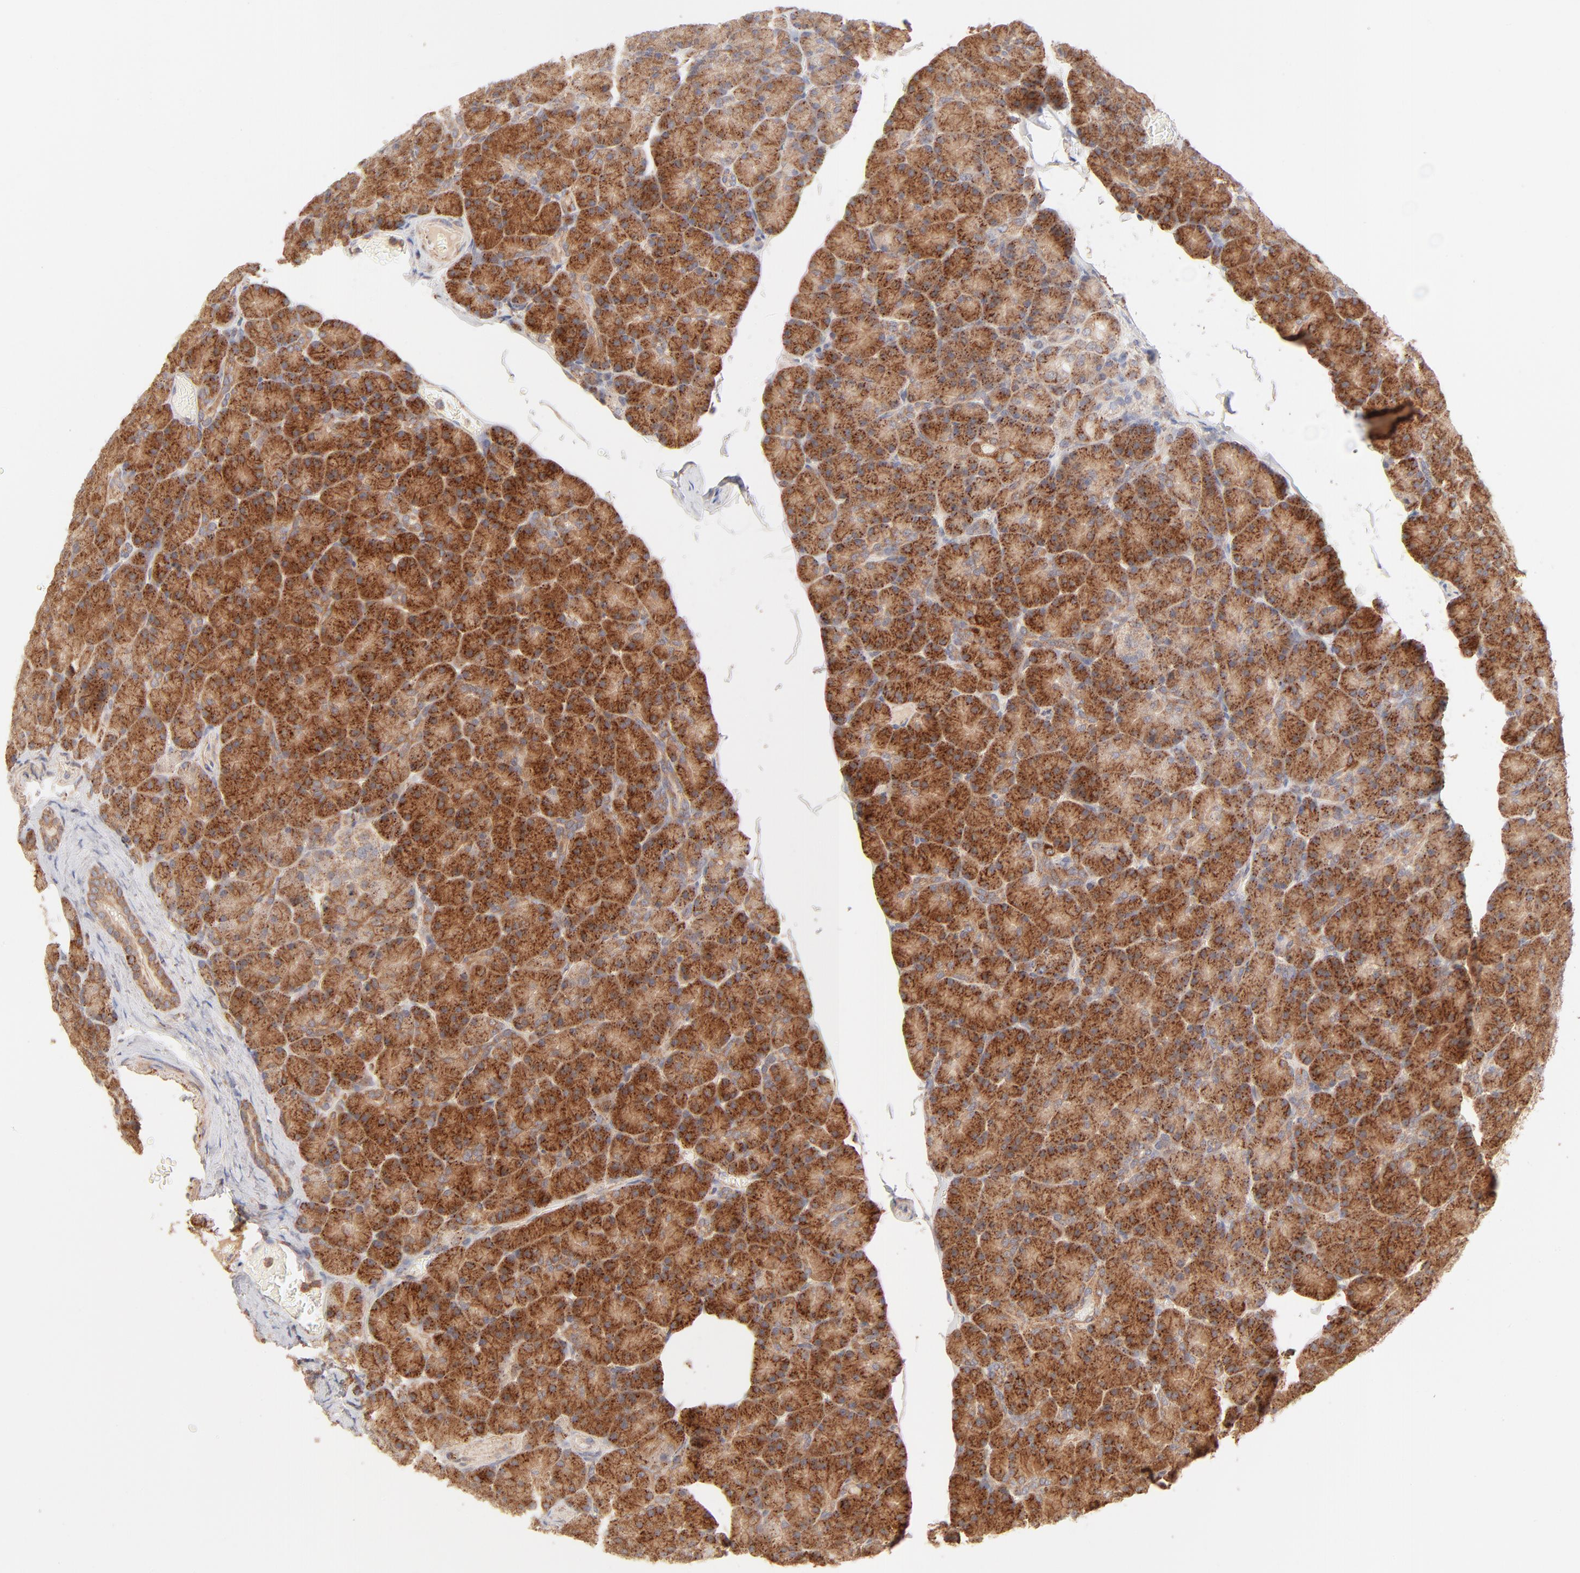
{"staining": {"intensity": "strong", "quantity": ">75%", "location": "cytoplasmic/membranous"}, "tissue": "pancreas", "cell_type": "Exocrine glandular cells", "image_type": "normal", "snomed": [{"axis": "morphology", "description": "Normal tissue, NOS"}, {"axis": "topography", "description": "Pancreas"}], "caption": "Protein positivity by IHC reveals strong cytoplasmic/membranous positivity in approximately >75% of exocrine glandular cells in unremarkable pancreas.", "gene": "CSPG4", "patient": {"sex": "female", "age": 43}}